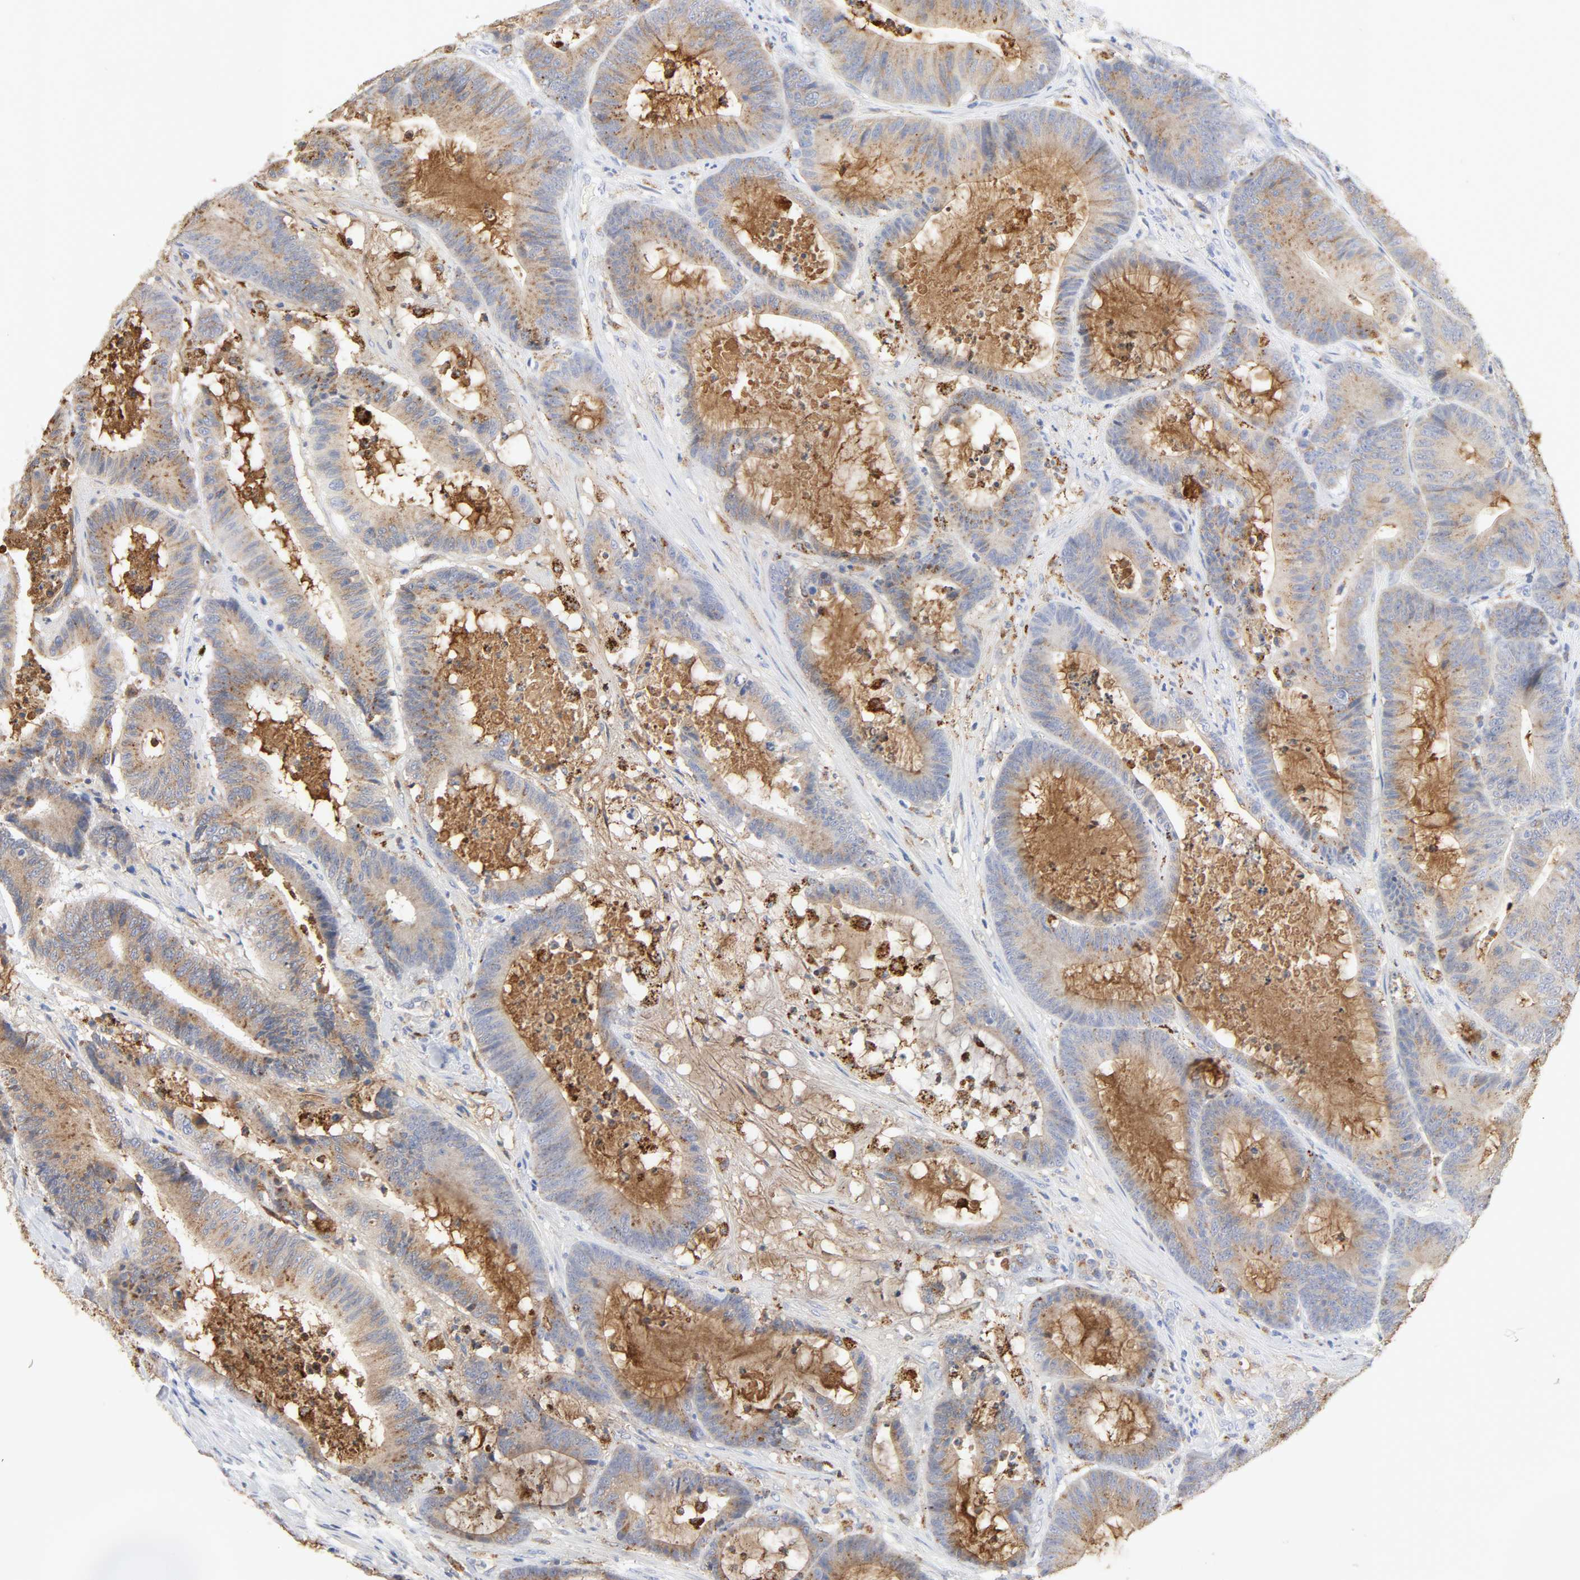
{"staining": {"intensity": "moderate", "quantity": ">75%", "location": "cytoplasmic/membranous"}, "tissue": "colorectal cancer", "cell_type": "Tumor cells", "image_type": "cancer", "snomed": [{"axis": "morphology", "description": "Adenocarcinoma, NOS"}, {"axis": "topography", "description": "Colon"}], "caption": "The immunohistochemical stain labels moderate cytoplasmic/membranous expression in tumor cells of colorectal adenocarcinoma tissue.", "gene": "MAGEB17", "patient": {"sex": "female", "age": 84}}